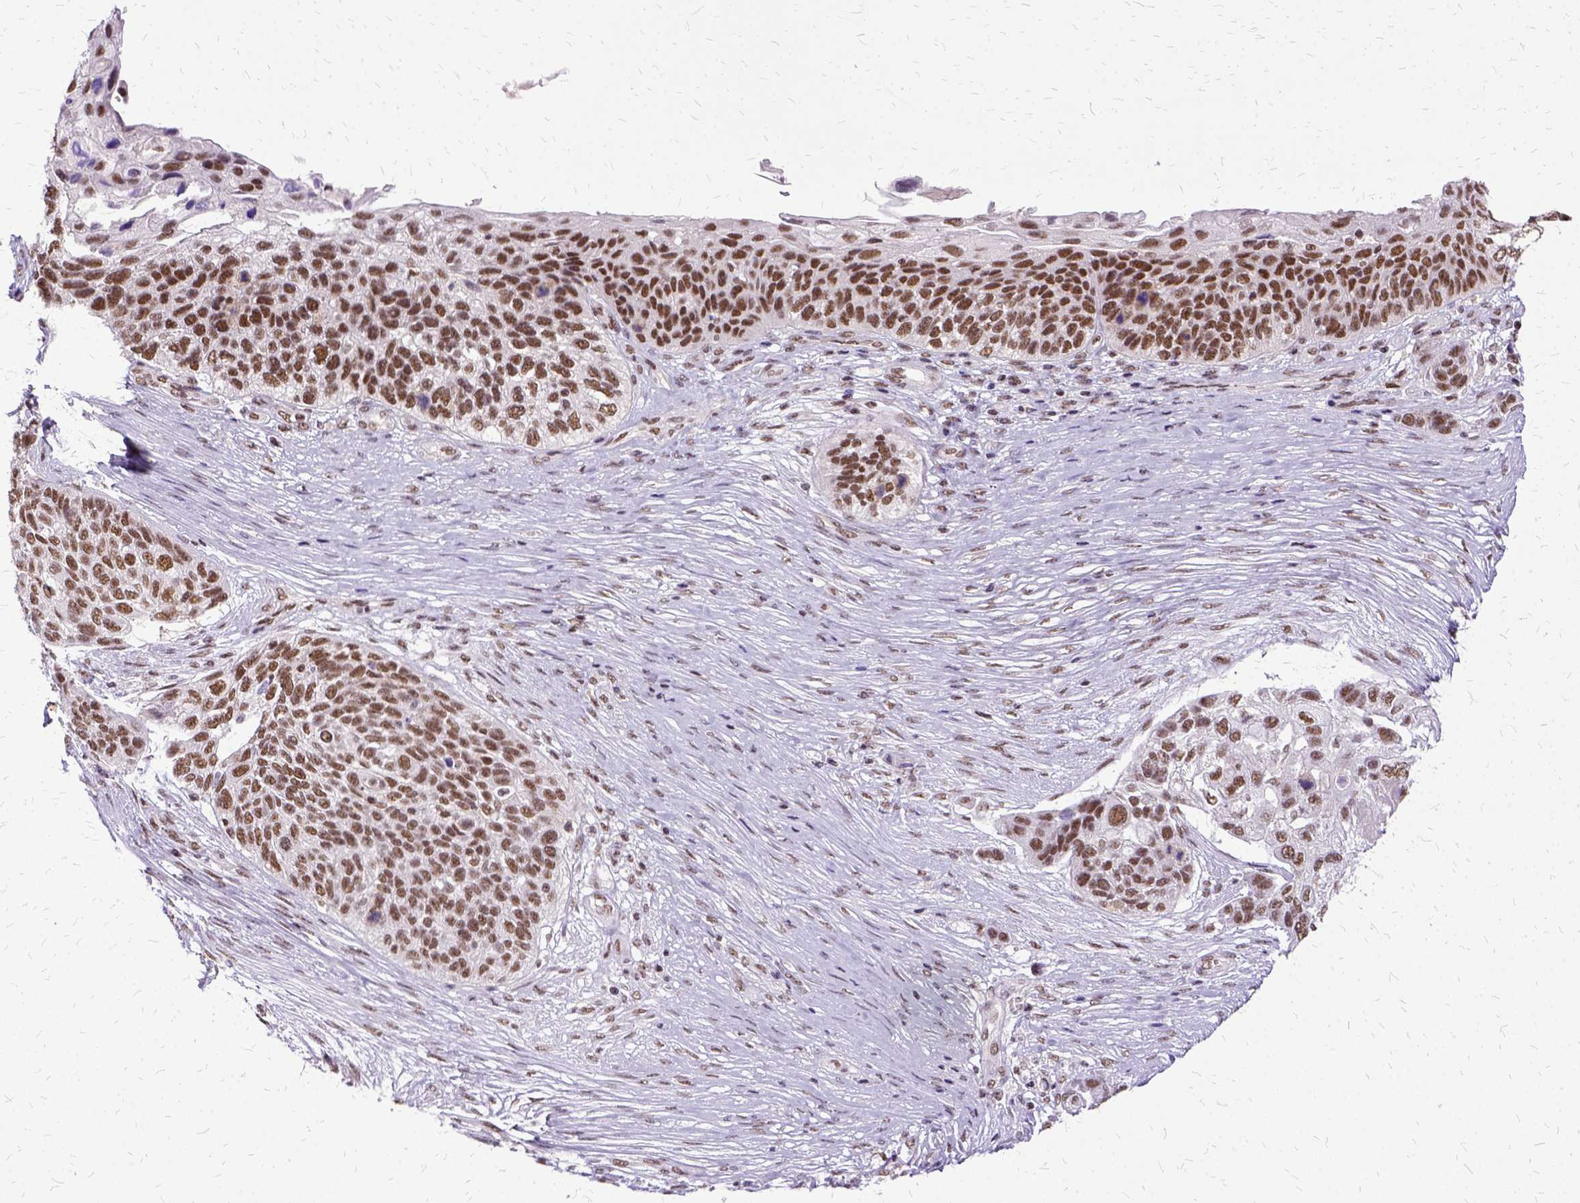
{"staining": {"intensity": "moderate", "quantity": ">75%", "location": "nuclear"}, "tissue": "lung cancer", "cell_type": "Tumor cells", "image_type": "cancer", "snomed": [{"axis": "morphology", "description": "Squamous cell carcinoma, NOS"}, {"axis": "topography", "description": "Lung"}], "caption": "There is medium levels of moderate nuclear expression in tumor cells of lung squamous cell carcinoma, as demonstrated by immunohistochemical staining (brown color).", "gene": "SETD1A", "patient": {"sex": "male", "age": 69}}